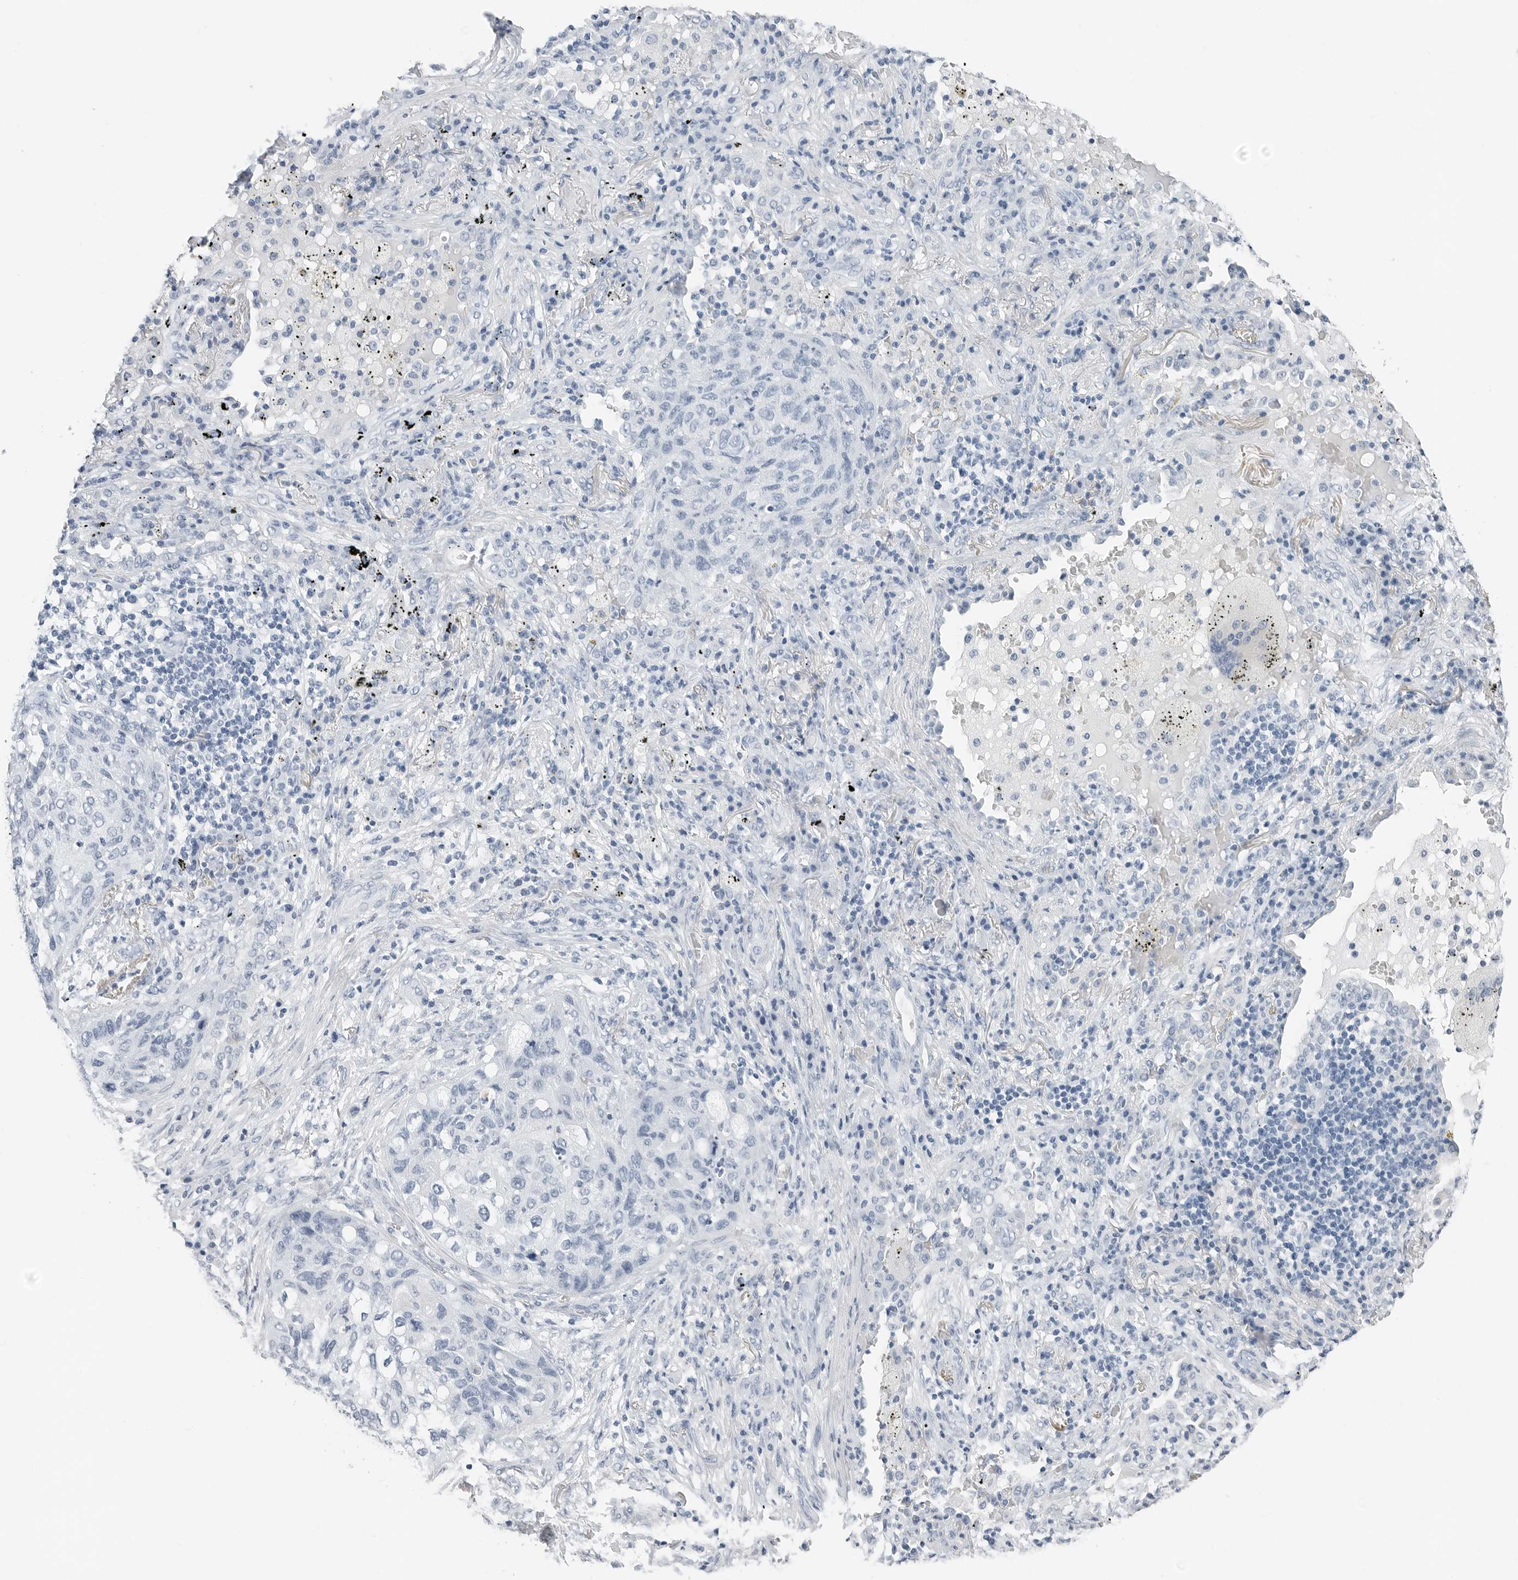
{"staining": {"intensity": "negative", "quantity": "none", "location": "none"}, "tissue": "lung cancer", "cell_type": "Tumor cells", "image_type": "cancer", "snomed": [{"axis": "morphology", "description": "Squamous cell carcinoma, NOS"}, {"axis": "topography", "description": "Lung"}], "caption": "Human lung cancer (squamous cell carcinoma) stained for a protein using immunohistochemistry shows no positivity in tumor cells.", "gene": "SLPI", "patient": {"sex": "female", "age": 63}}